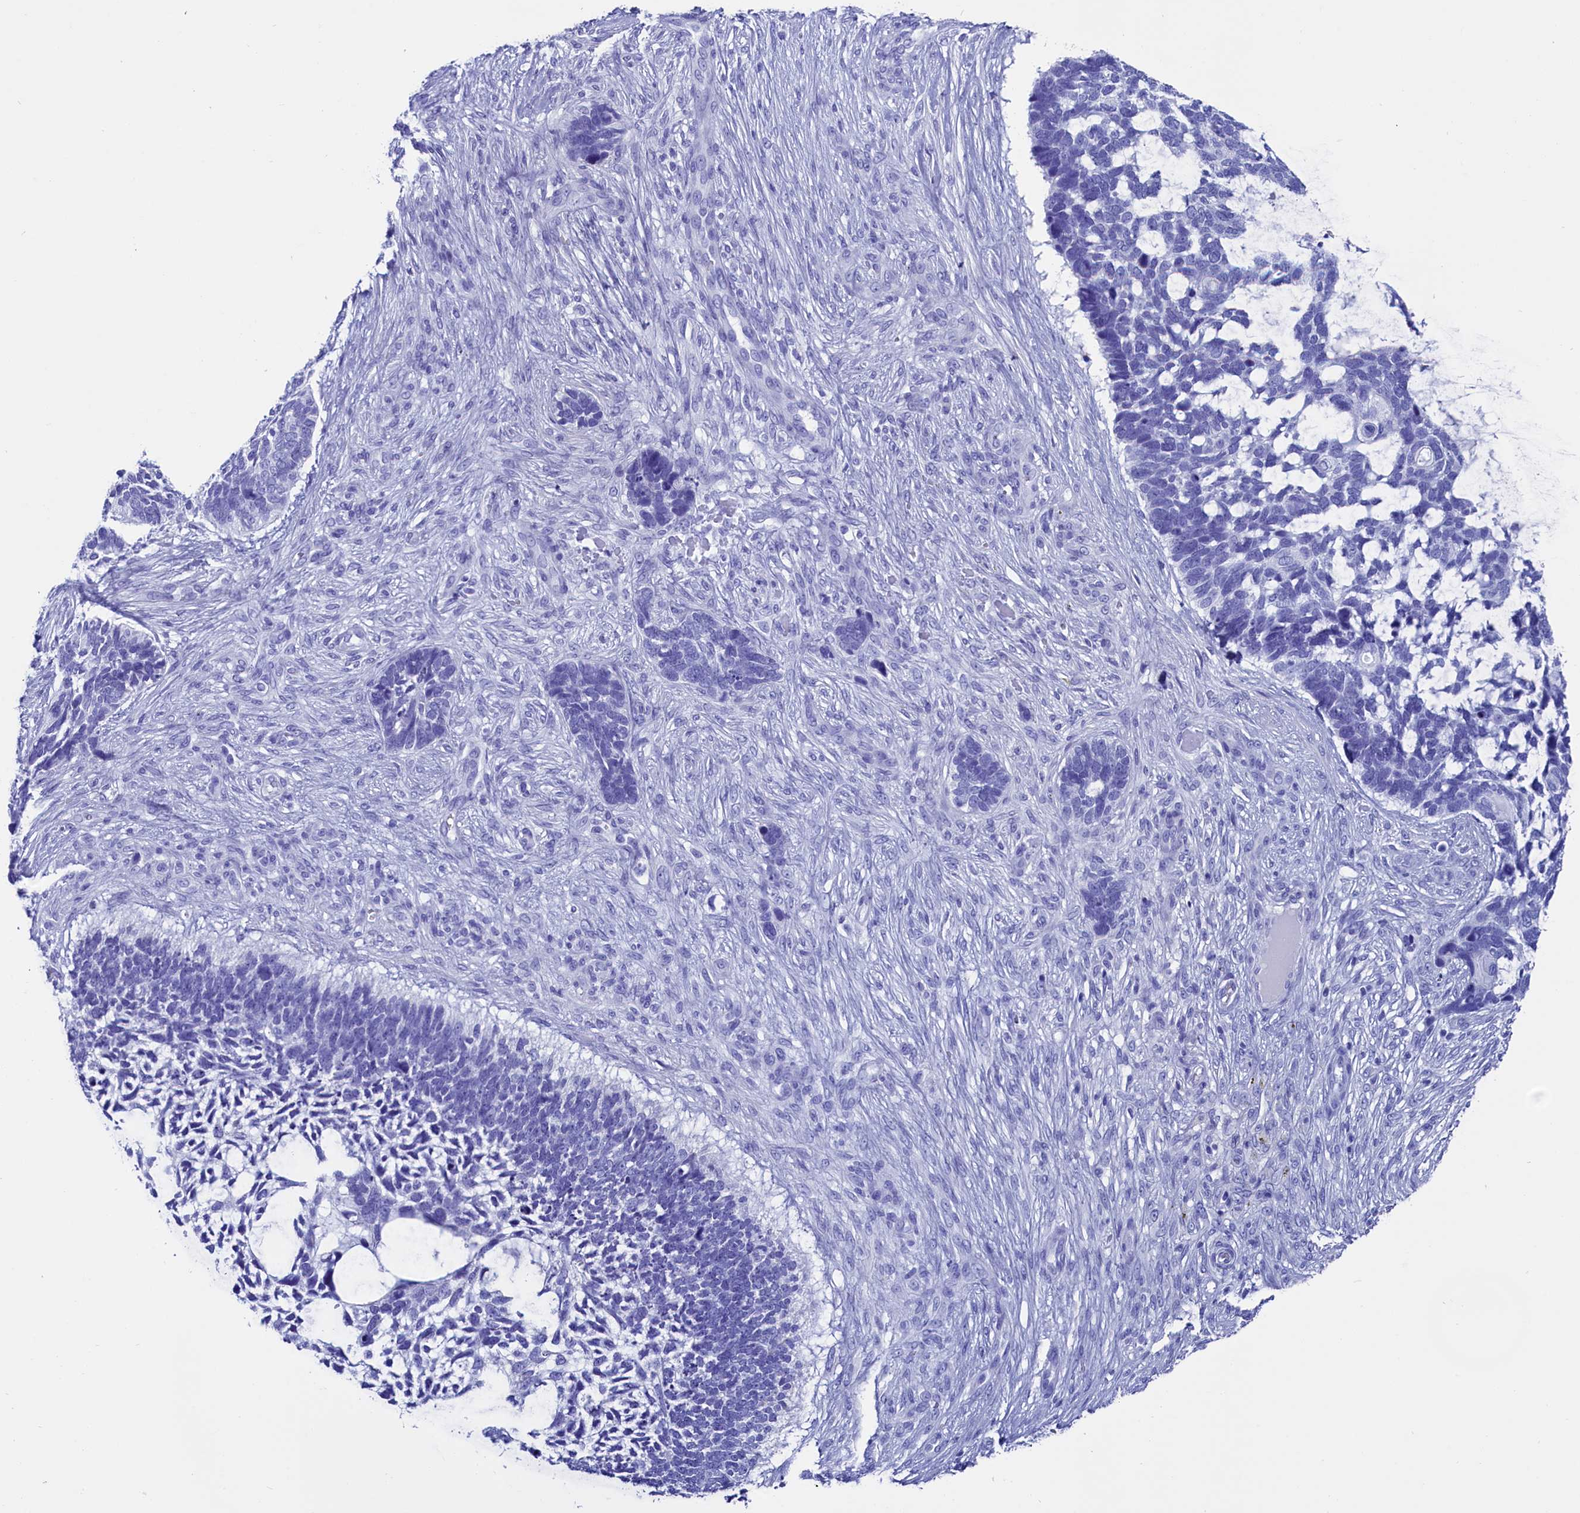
{"staining": {"intensity": "negative", "quantity": "none", "location": "none"}, "tissue": "skin cancer", "cell_type": "Tumor cells", "image_type": "cancer", "snomed": [{"axis": "morphology", "description": "Basal cell carcinoma"}, {"axis": "topography", "description": "Skin"}], "caption": "Immunohistochemistry histopathology image of neoplastic tissue: basal cell carcinoma (skin) stained with DAB (3,3'-diaminobenzidine) displays no significant protein staining in tumor cells.", "gene": "ANKRD29", "patient": {"sex": "male", "age": 88}}